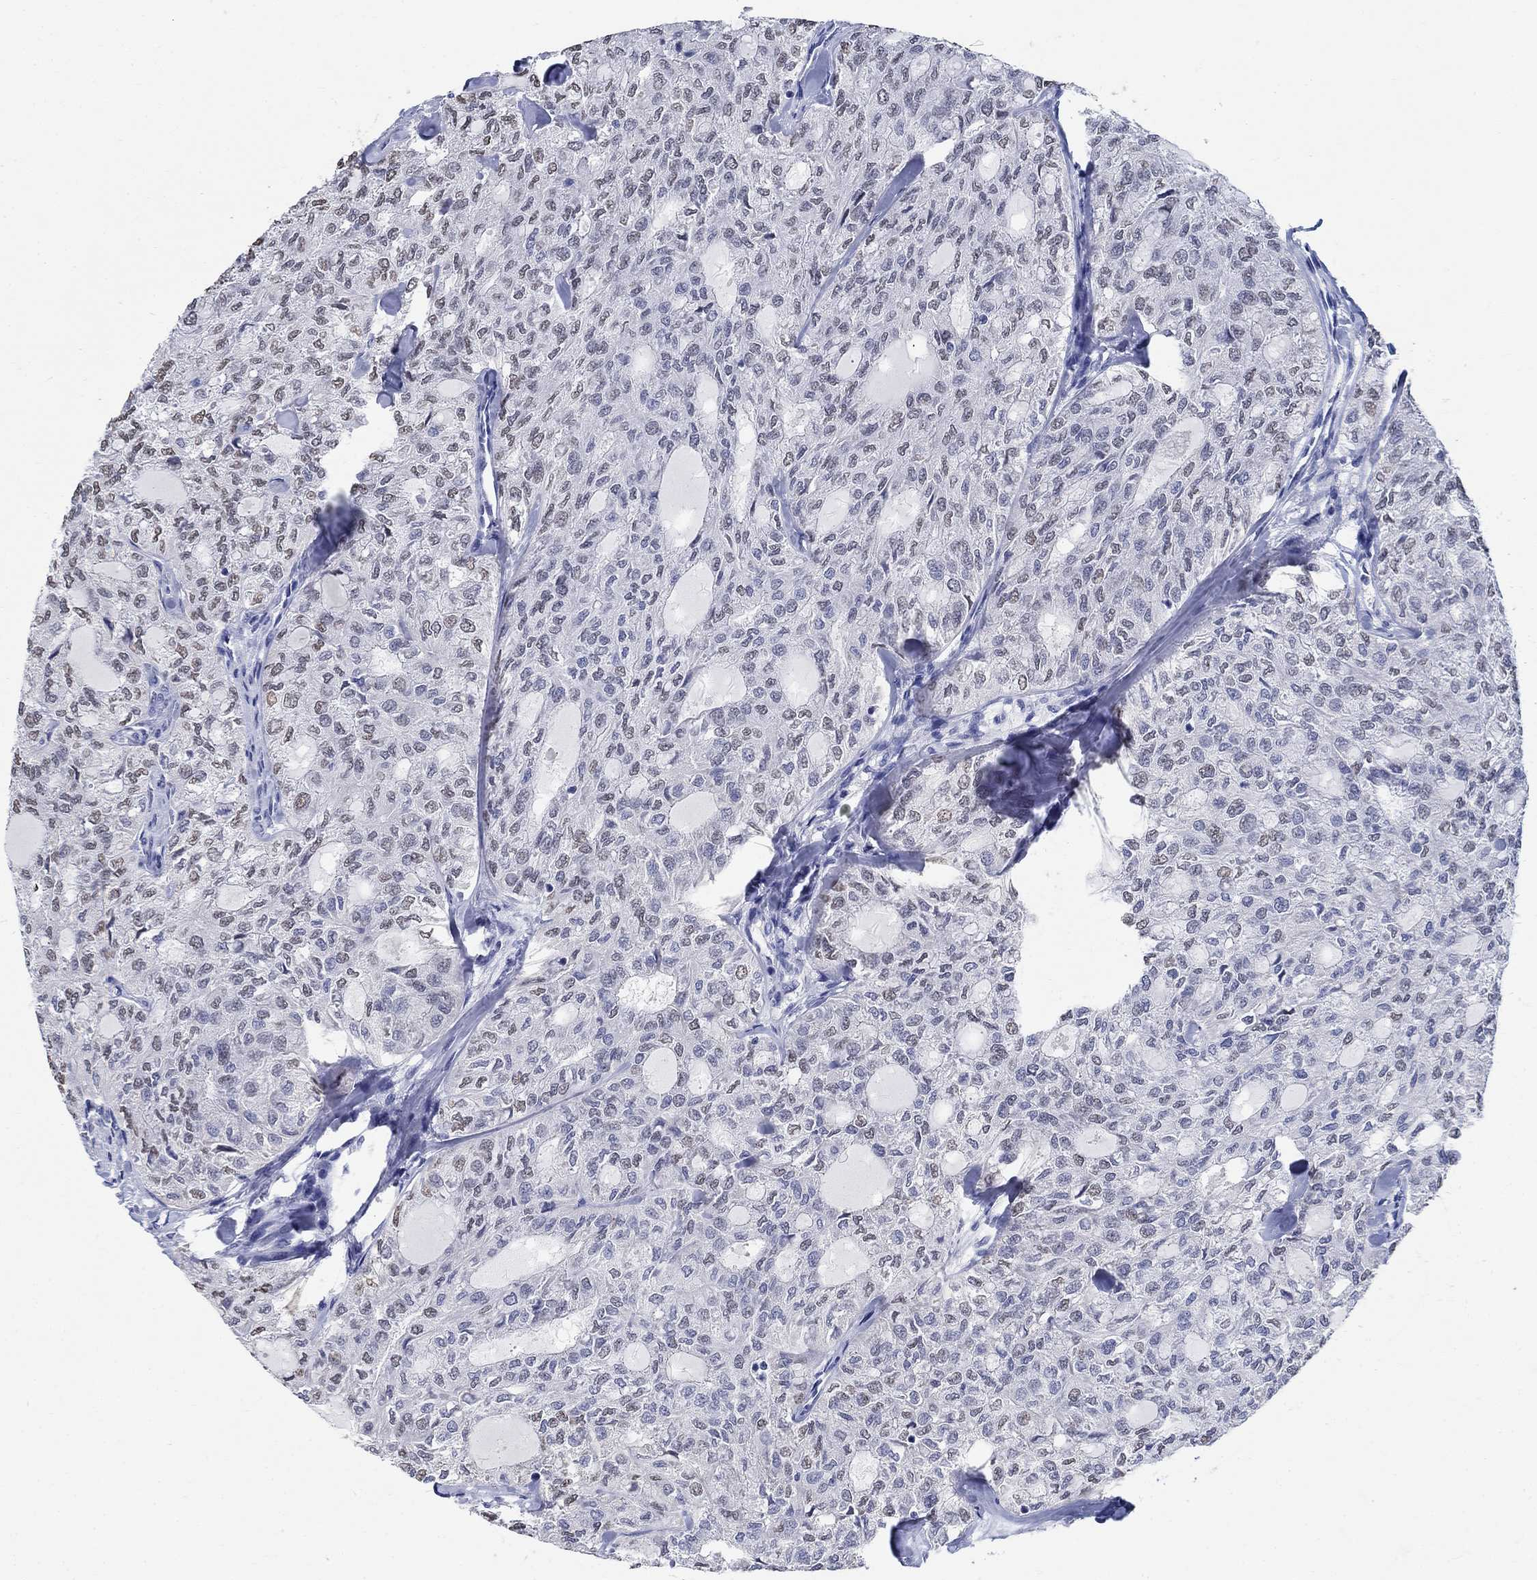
{"staining": {"intensity": "negative", "quantity": "none", "location": "none"}, "tissue": "thyroid cancer", "cell_type": "Tumor cells", "image_type": "cancer", "snomed": [{"axis": "morphology", "description": "Follicular adenoma carcinoma, NOS"}, {"axis": "topography", "description": "Thyroid gland"}], "caption": "Follicular adenoma carcinoma (thyroid) was stained to show a protein in brown. There is no significant positivity in tumor cells. The staining is performed using DAB (3,3'-diaminobenzidine) brown chromogen with nuclei counter-stained in using hematoxylin.", "gene": "ANKS1B", "patient": {"sex": "male", "age": 75}}